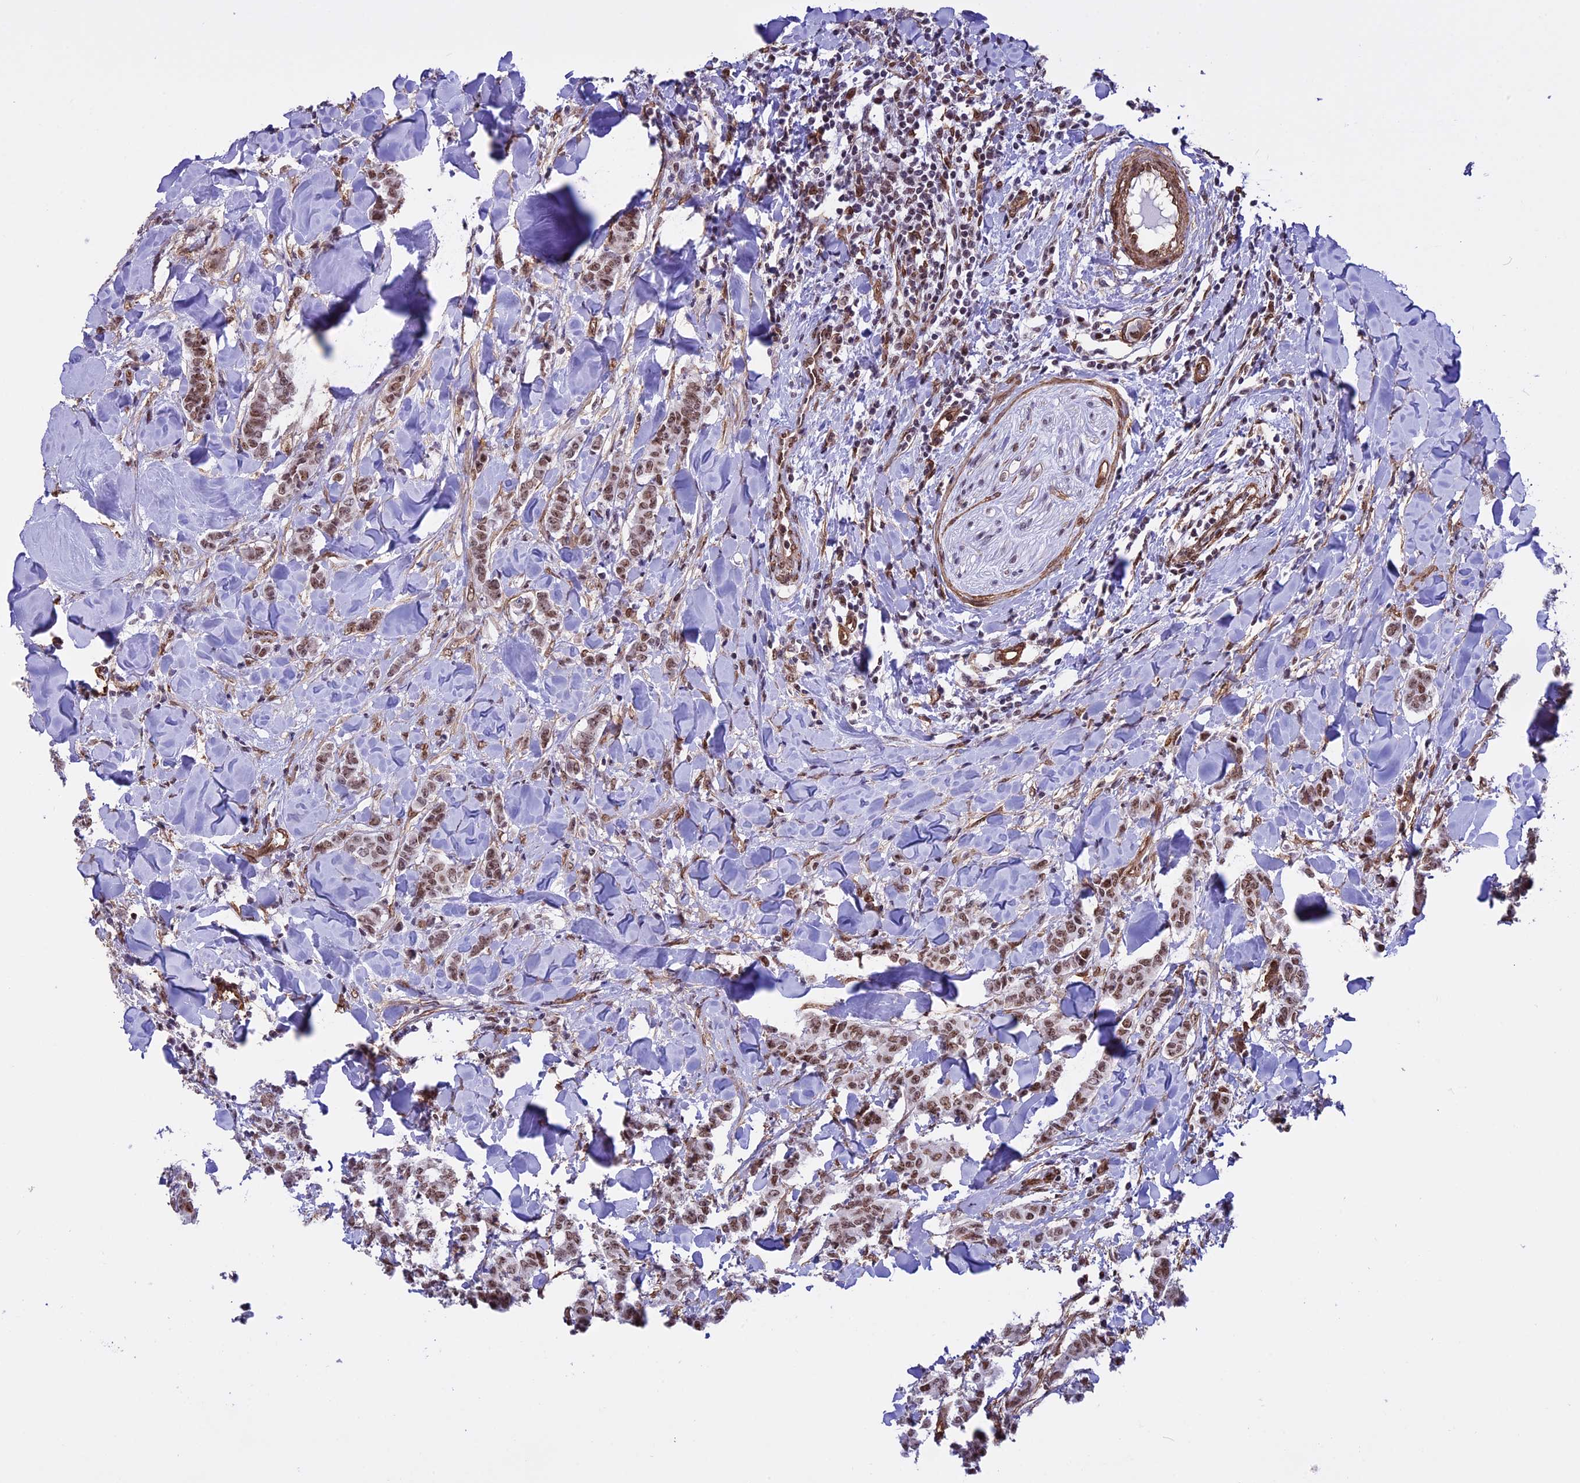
{"staining": {"intensity": "moderate", "quantity": ">75%", "location": "nuclear"}, "tissue": "breast cancer", "cell_type": "Tumor cells", "image_type": "cancer", "snomed": [{"axis": "morphology", "description": "Duct carcinoma"}, {"axis": "topography", "description": "Breast"}], "caption": "Protein staining by immunohistochemistry (IHC) exhibits moderate nuclear expression in about >75% of tumor cells in breast cancer (intraductal carcinoma). The staining was performed using DAB, with brown indicating positive protein expression. Nuclei are stained blue with hematoxylin.", "gene": "MPHOSPH8", "patient": {"sex": "female", "age": 40}}